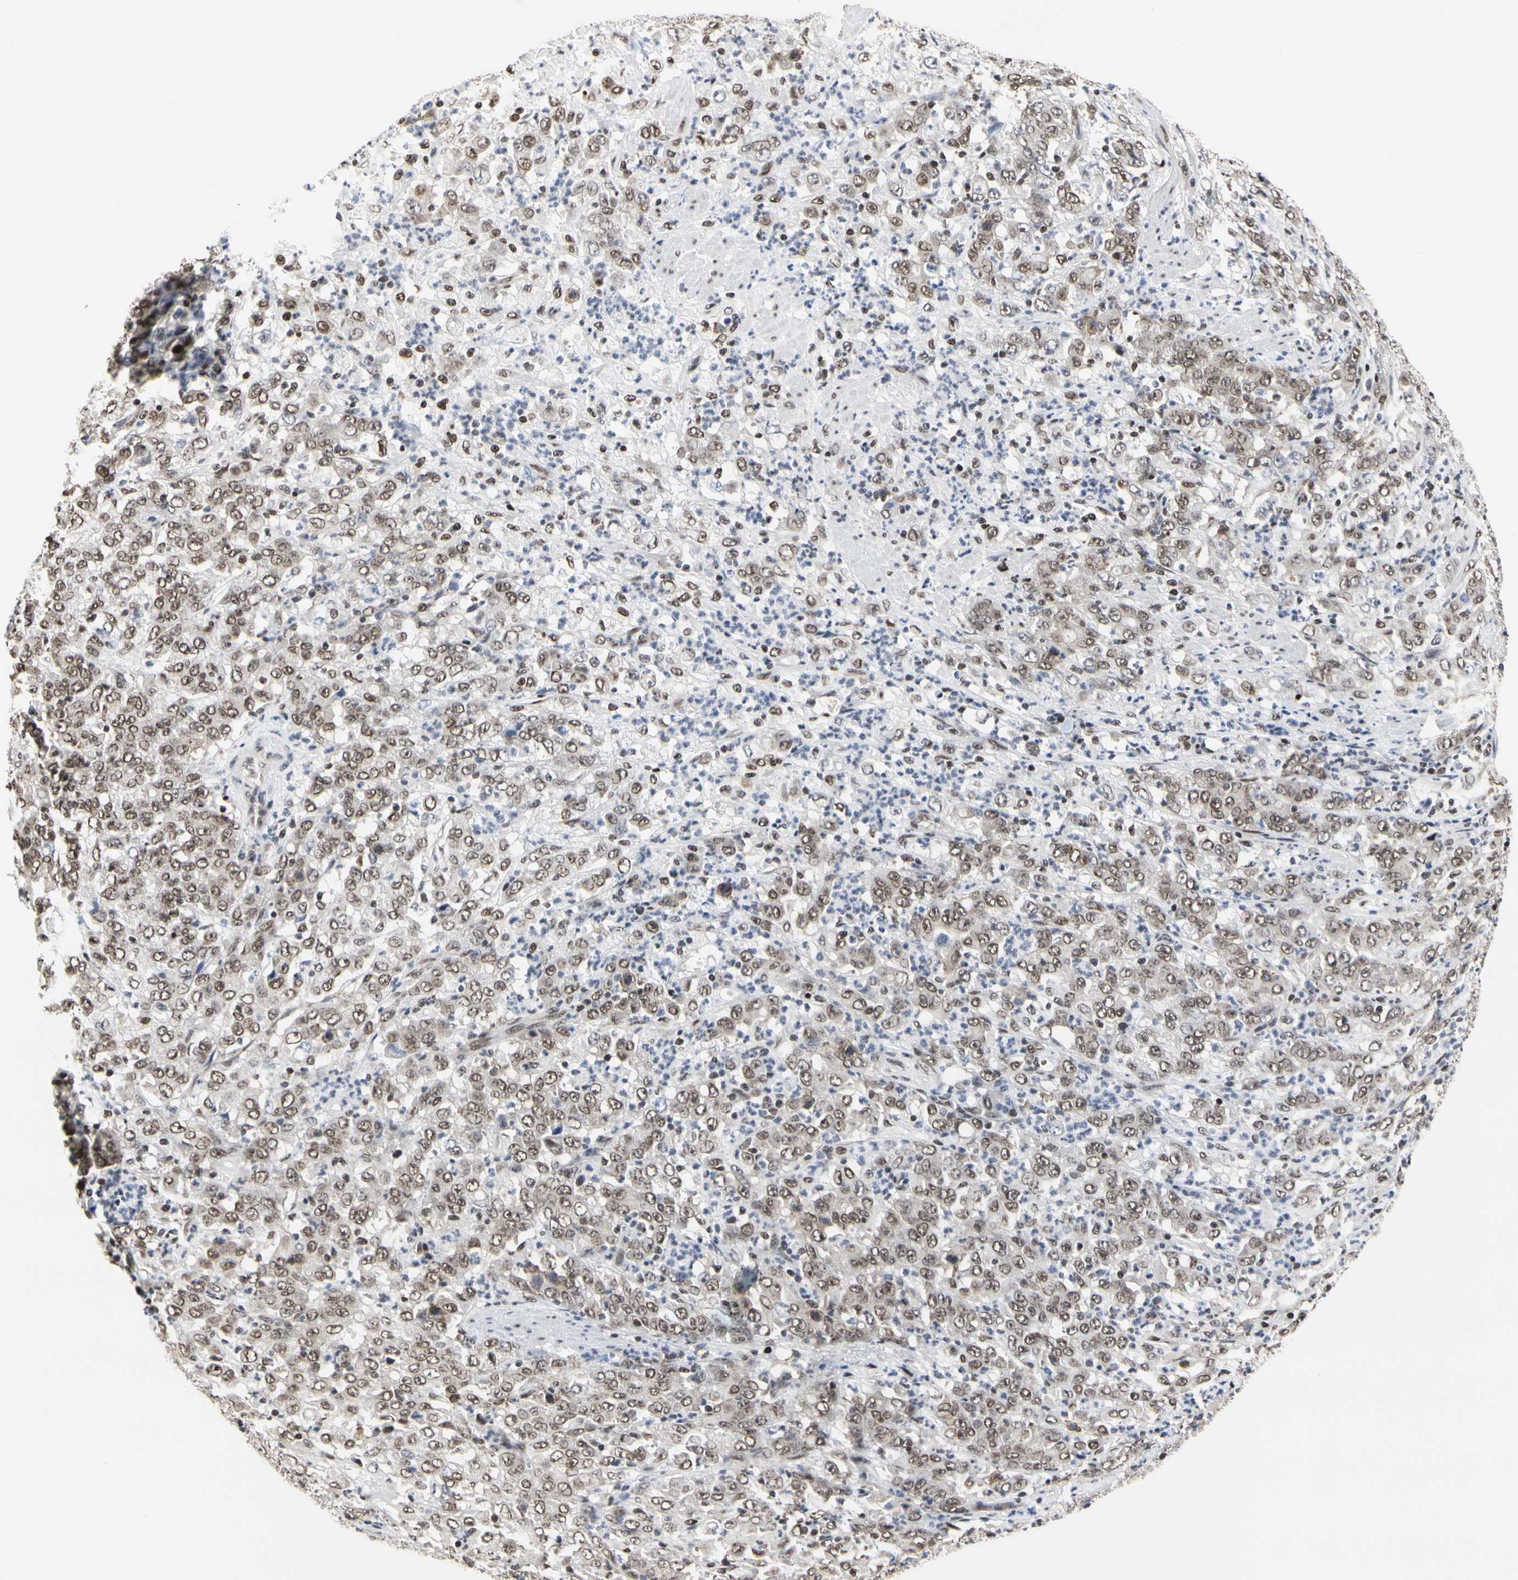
{"staining": {"intensity": "moderate", "quantity": ">75%", "location": "nuclear"}, "tissue": "stomach cancer", "cell_type": "Tumor cells", "image_type": "cancer", "snomed": [{"axis": "morphology", "description": "Adenocarcinoma, NOS"}, {"axis": "topography", "description": "Stomach, lower"}], "caption": "Tumor cells show moderate nuclear positivity in approximately >75% of cells in stomach adenocarcinoma.", "gene": "PRMT3", "patient": {"sex": "female", "age": 71}}